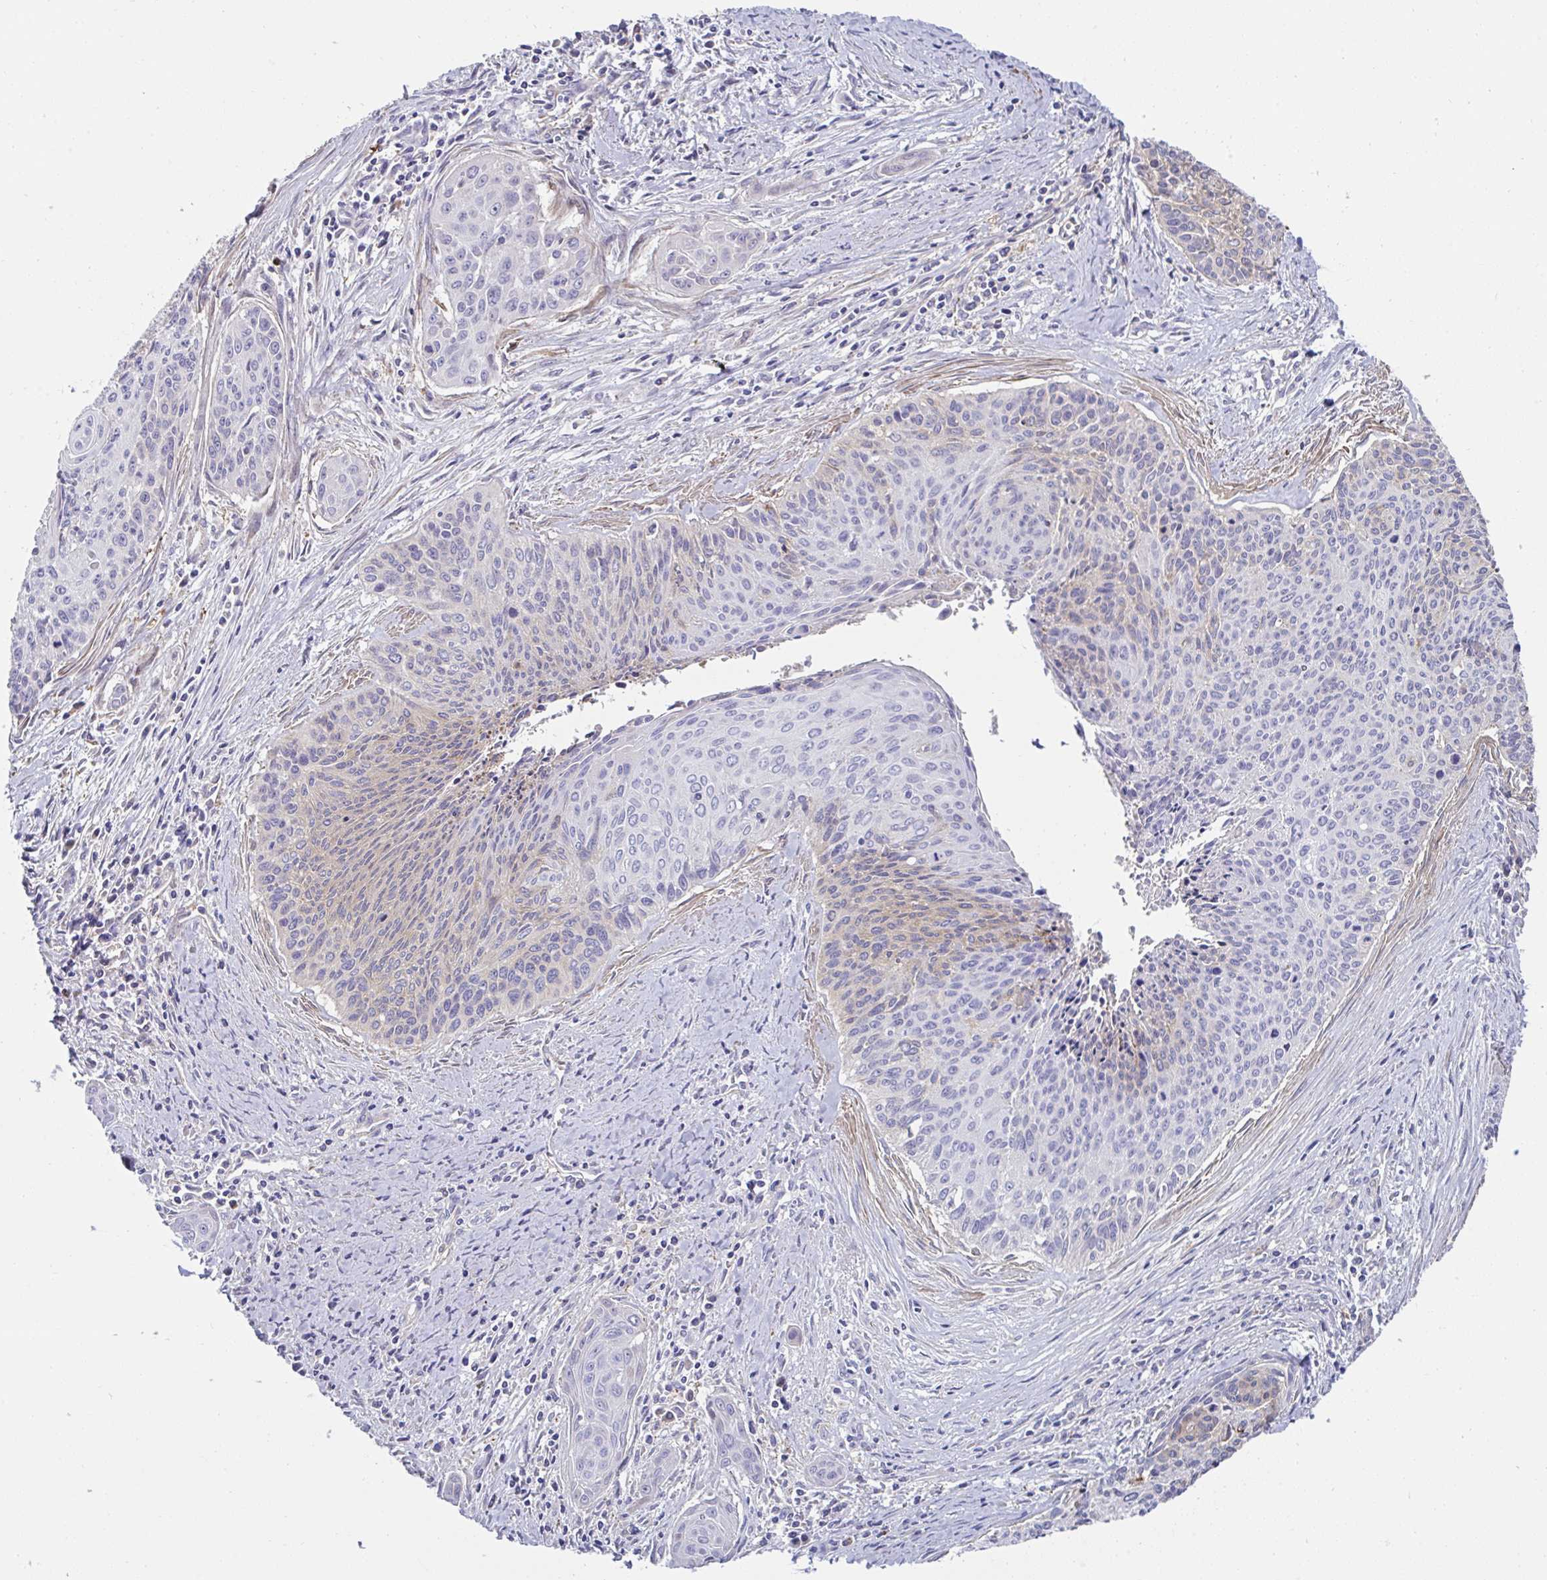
{"staining": {"intensity": "weak", "quantity": "<25%", "location": "cytoplasmic/membranous"}, "tissue": "cervical cancer", "cell_type": "Tumor cells", "image_type": "cancer", "snomed": [{"axis": "morphology", "description": "Squamous cell carcinoma, NOS"}, {"axis": "topography", "description": "Cervix"}], "caption": "Histopathology image shows no significant protein positivity in tumor cells of cervical cancer (squamous cell carcinoma).", "gene": "FBXL13", "patient": {"sex": "female", "age": 55}}